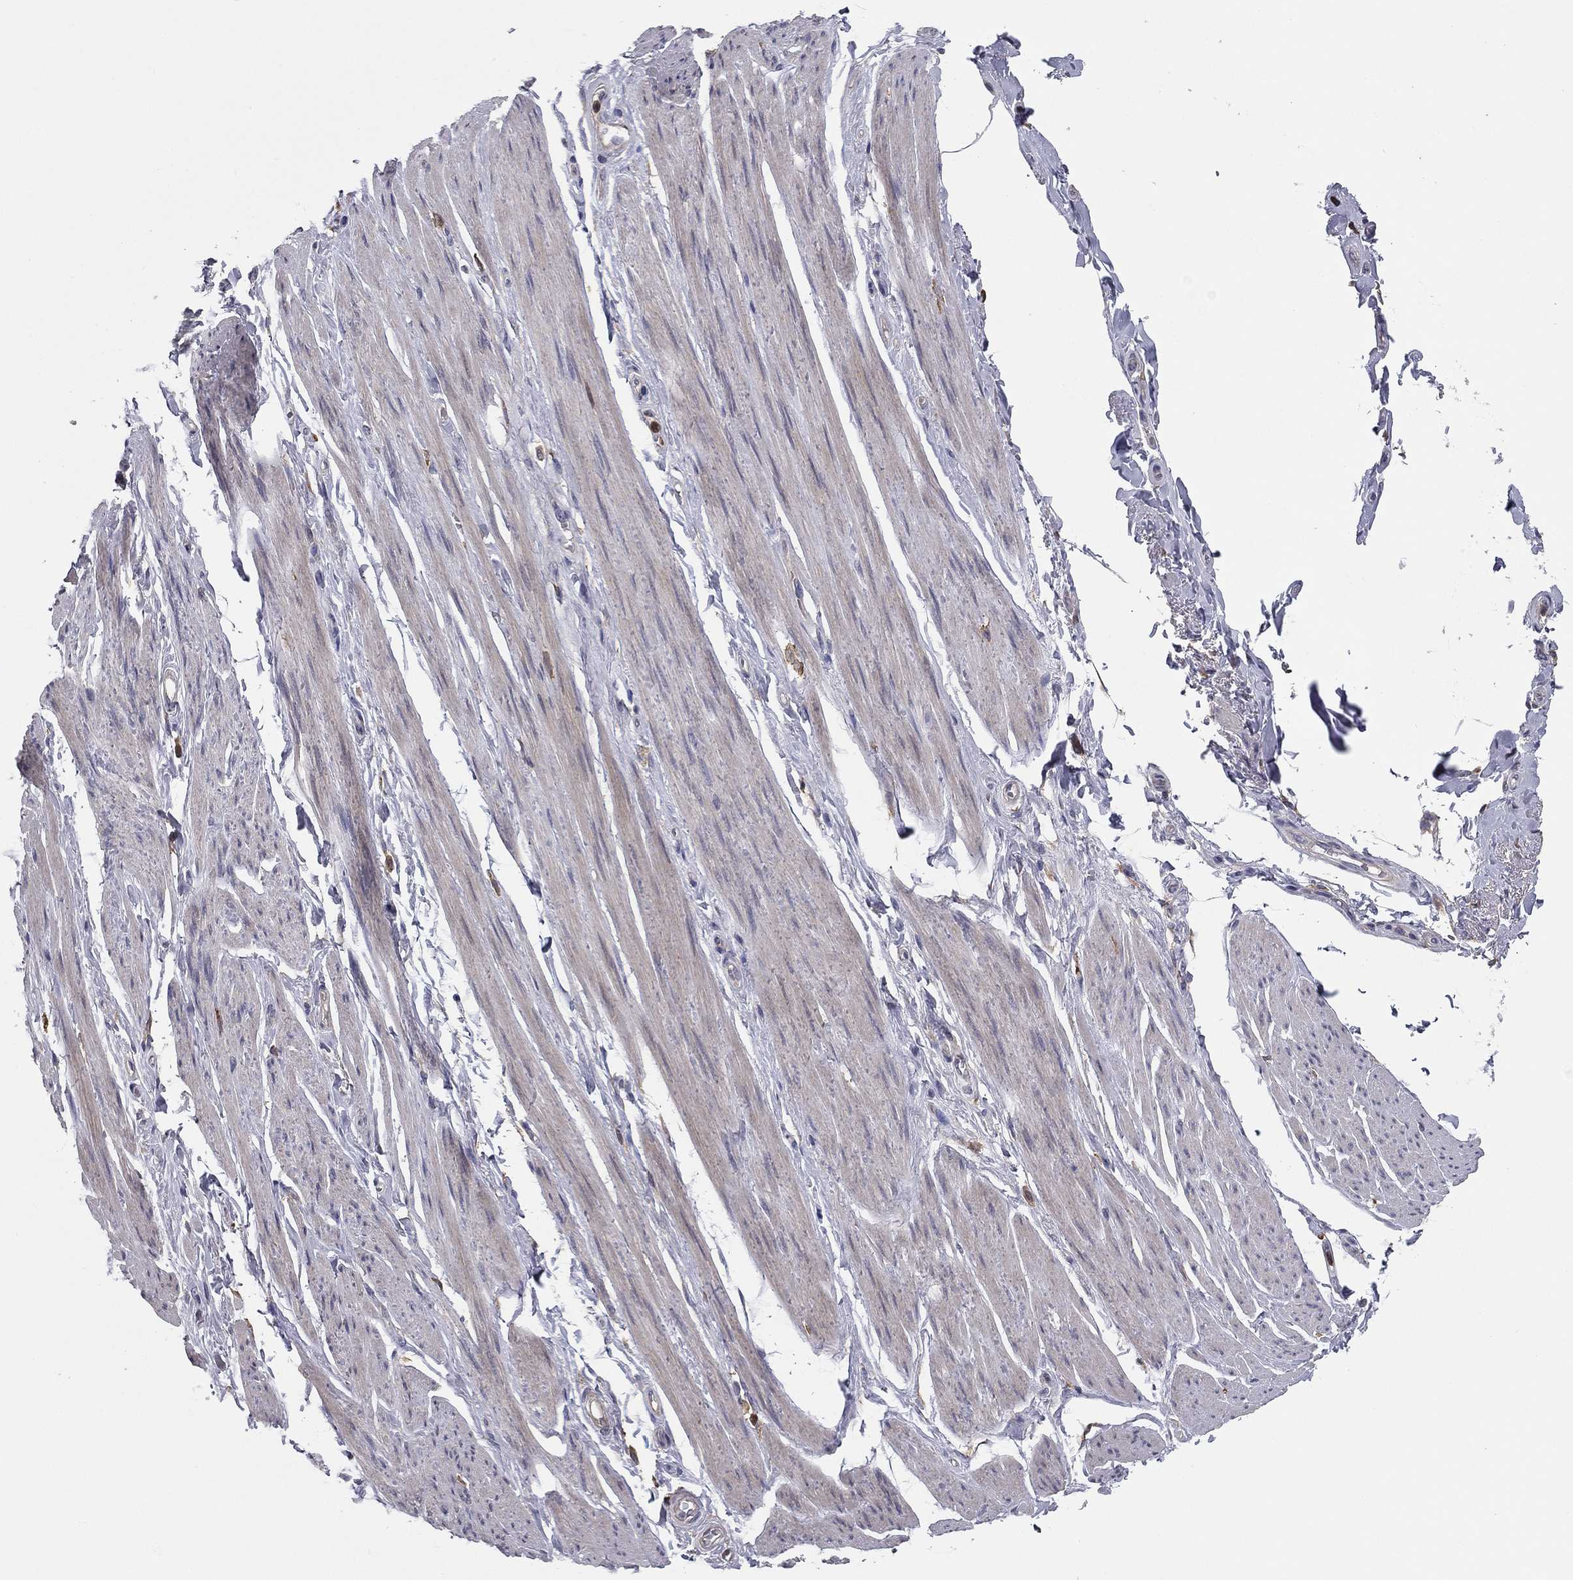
{"staining": {"intensity": "negative", "quantity": "none", "location": "none"}, "tissue": "skeletal muscle", "cell_type": "Myocytes", "image_type": "normal", "snomed": [{"axis": "morphology", "description": "Normal tissue, NOS"}, {"axis": "topography", "description": "Skeletal muscle"}, {"axis": "topography", "description": "Anal"}, {"axis": "topography", "description": "Peripheral nerve tissue"}], "caption": "Immunohistochemistry image of unremarkable human skeletal muscle stained for a protein (brown), which reveals no staining in myocytes.", "gene": "PLCB2", "patient": {"sex": "male", "age": 53}}